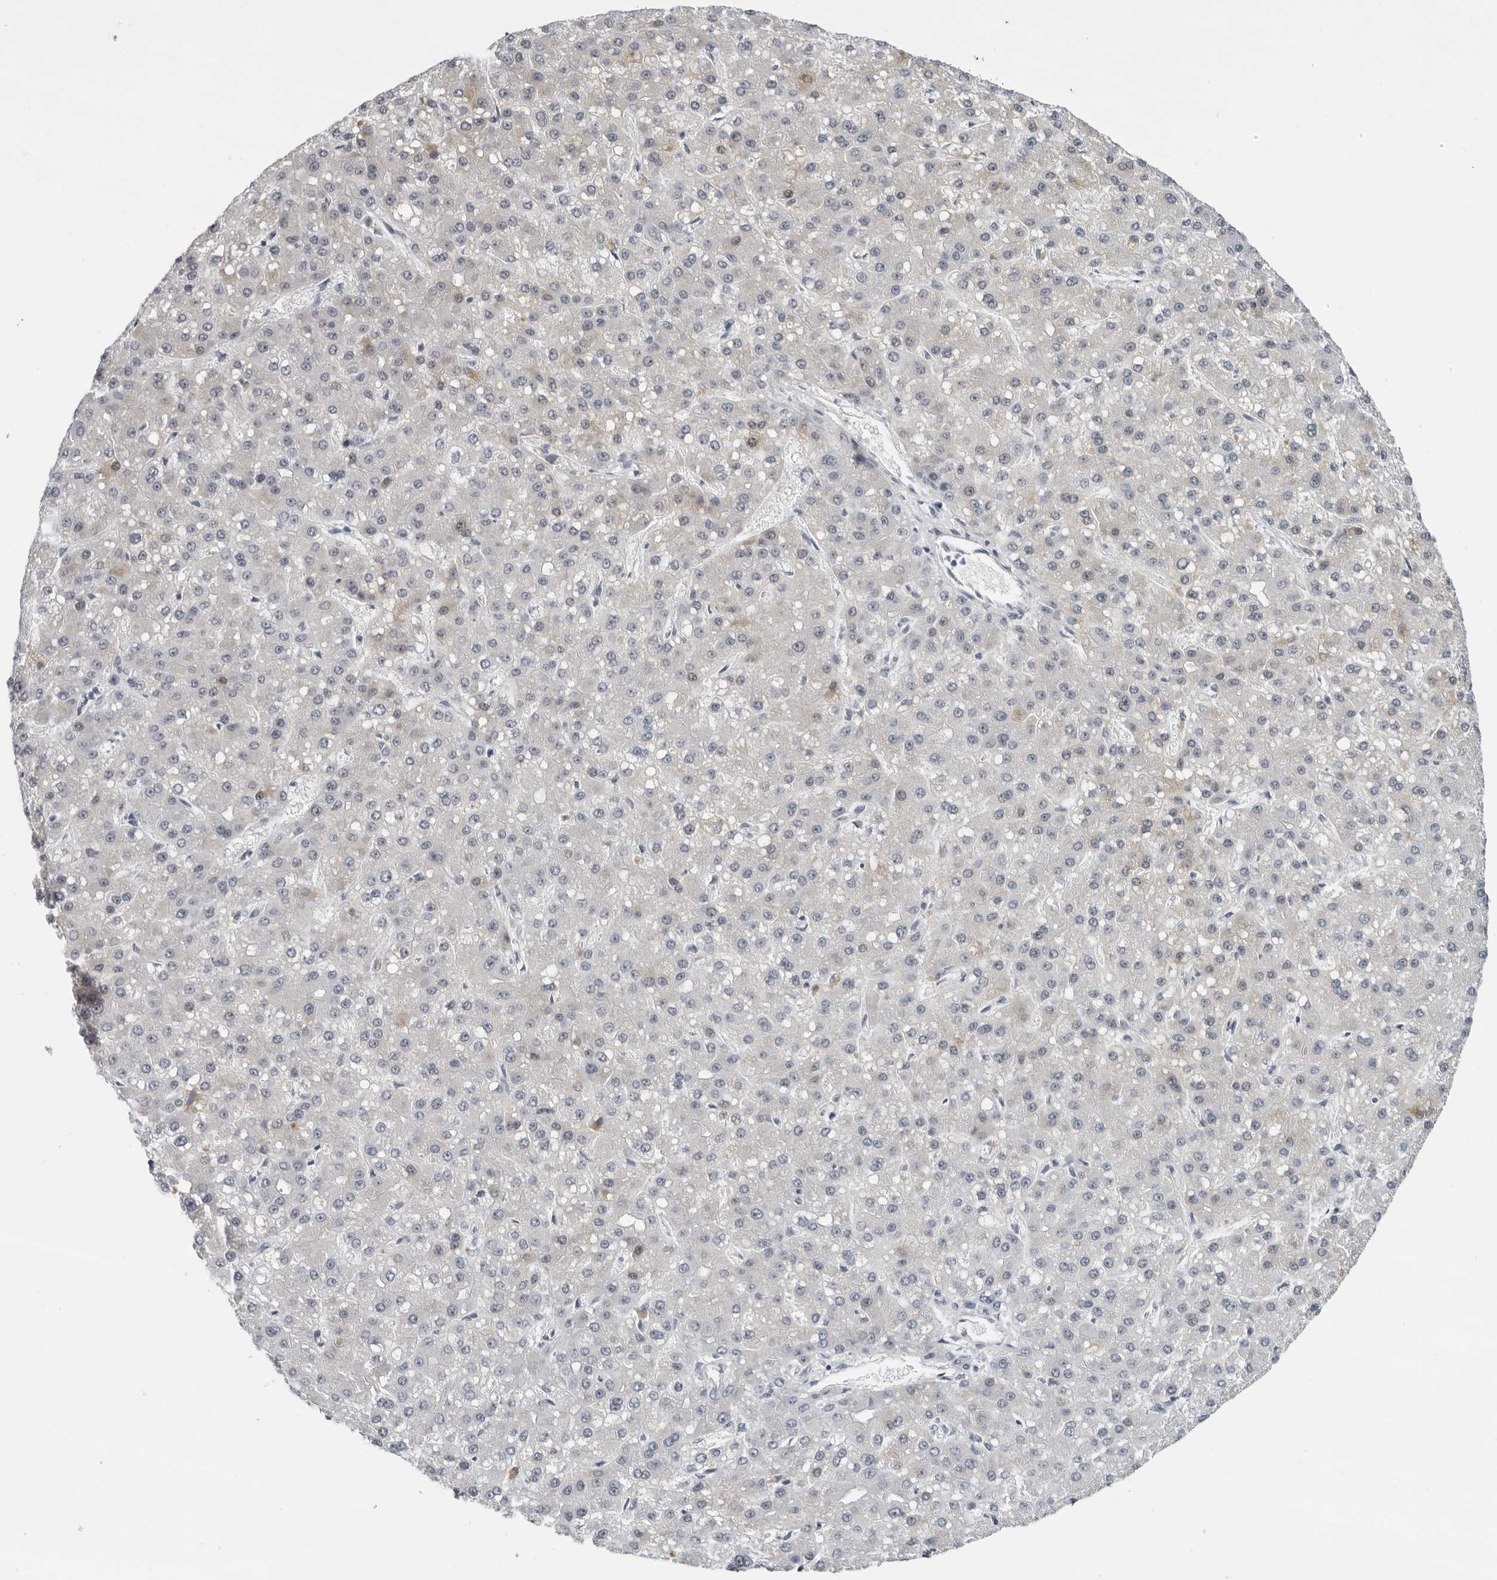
{"staining": {"intensity": "weak", "quantity": "<25%", "location": "cytoplasmic/membranous"}, "tissue": "liver cancer", "cell_type": "Tumor cells", "image_type": "cancer", "snomed": [{"axis": "morphology", "description": "Carcinoma, Hepatocellular, NOS"}, {"axis": "topography", "description": "Liver"}], "caption": "High magnification brightfield microscopy of liver cancer (hepatocellular carcinoma) stained with DAB (brown) and counterstained with hematoxylin (blue): tumor cells show no significant staining.", "gene": "OPLAH", "patient": {"sex": "male", "age": 67}}